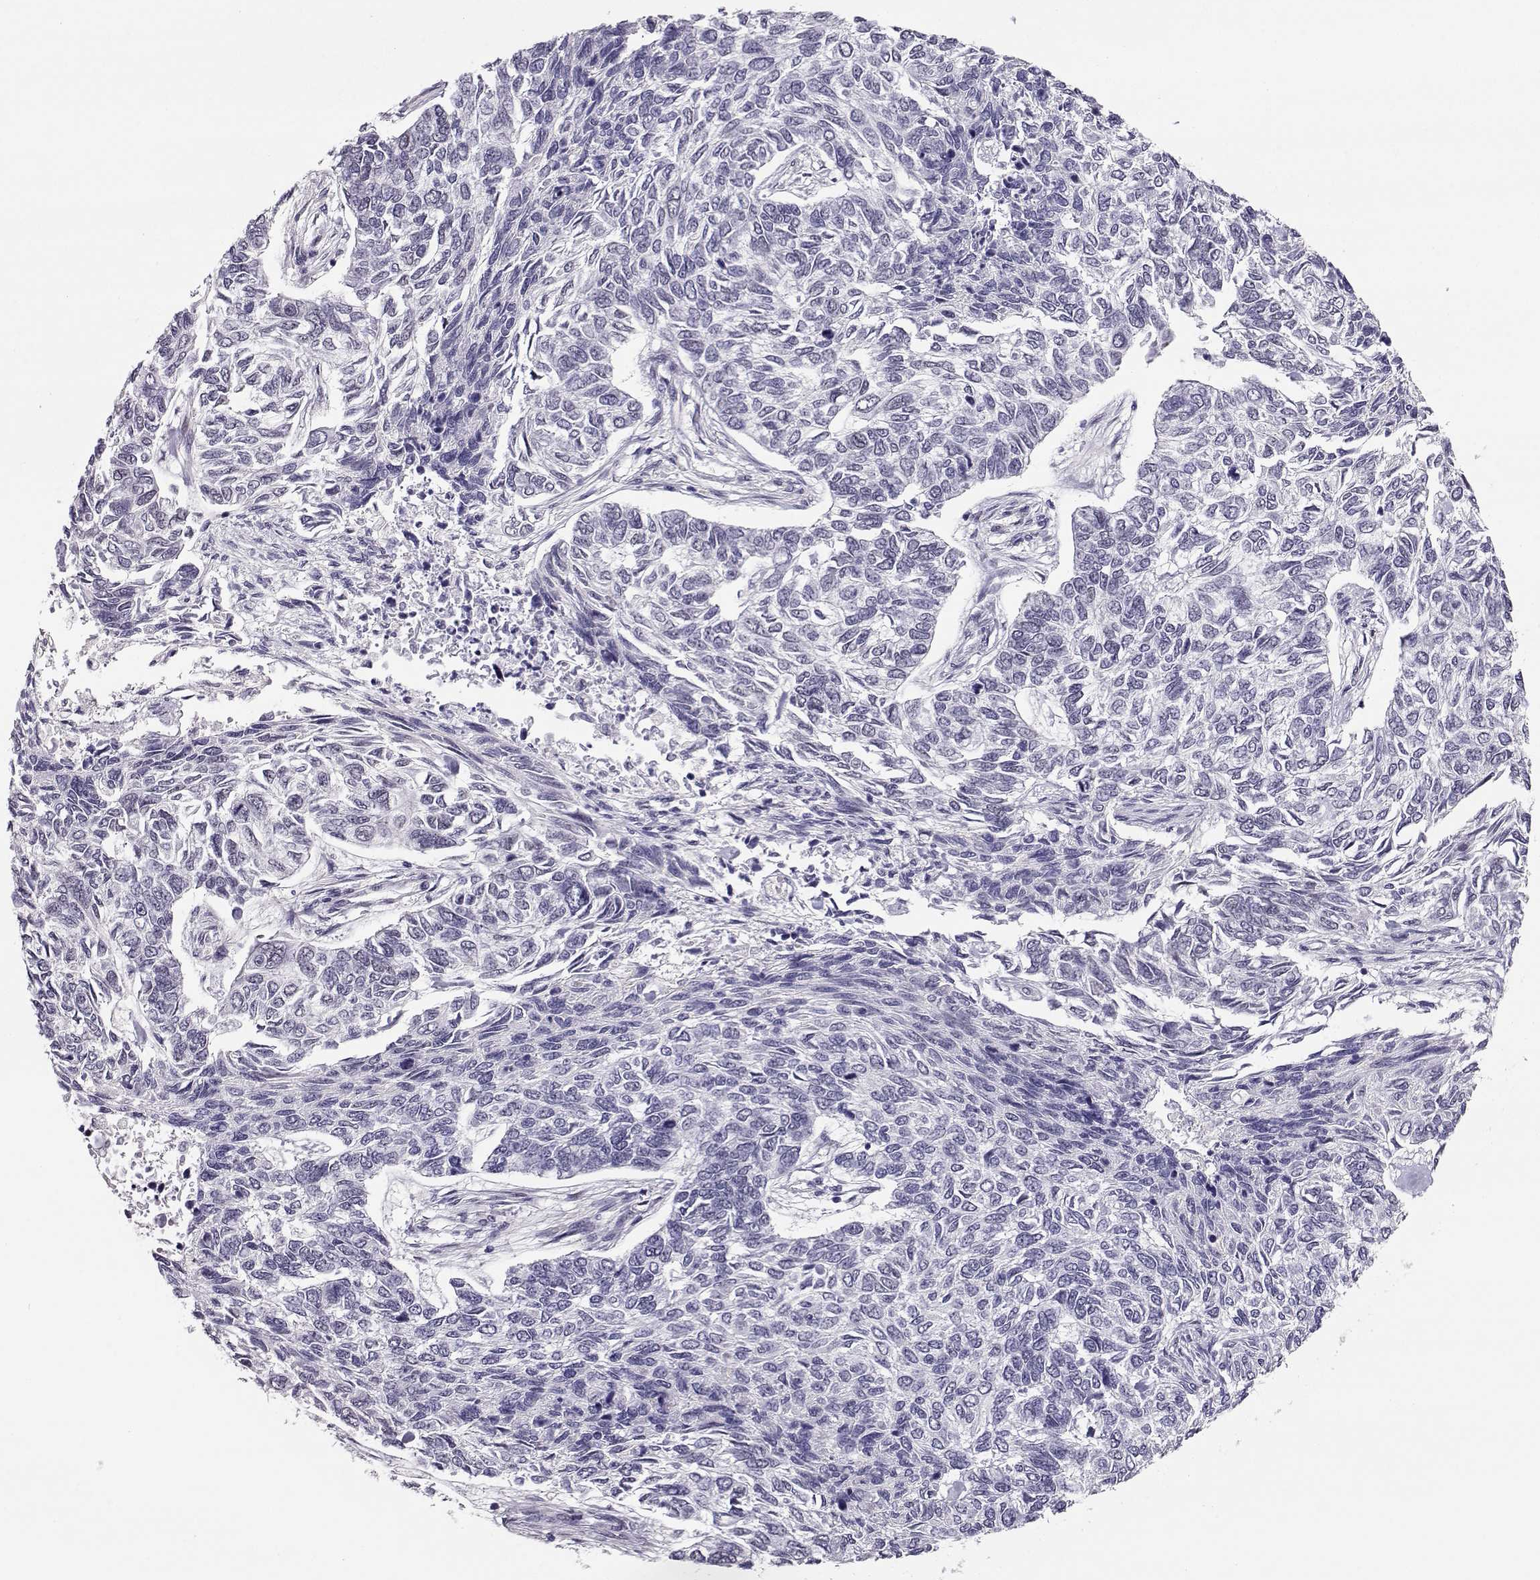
{"staining": {"intensity": "negative", "quantity": "none", "location": "none"}, "tissue": "skin cancer", "cell_type": "Tumor cells", "image_type": "cancer", "snomed": [{"axis": "morphology", "description": "Basal cell carcinoma"}, {"axis": "topography", "description": "Skin"}], "caption": "IHC of skin cancer reveals no staining in tumor cells.", "gene": "POLI", "patient": {"sex": "female", "age": 65}}